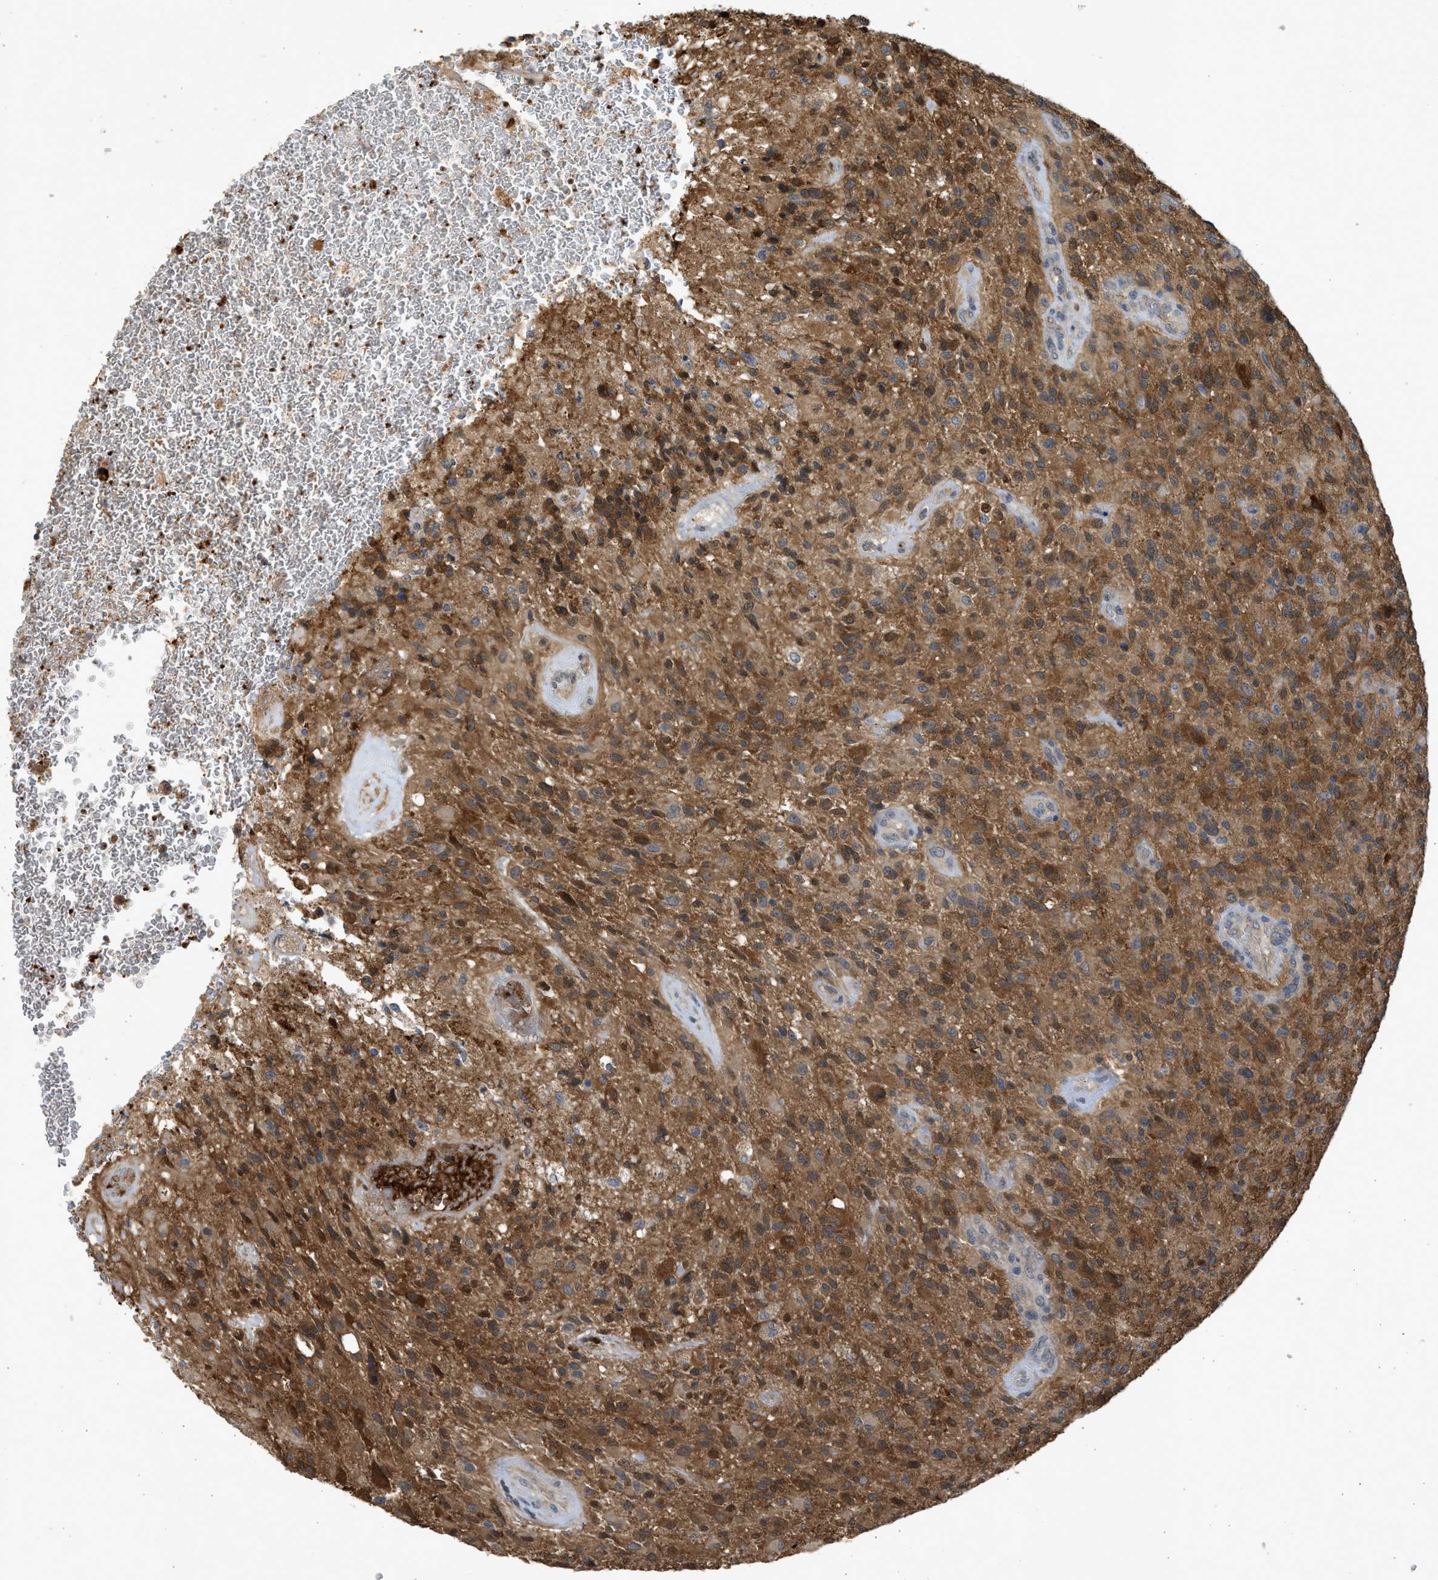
{"staining": {"intensity": "moderate", "quantity": ">75%", "location": "cytoplasmic/membranous"}, "tissue": "glioma", "cell_type": "Tumor cells", "image_type": "cancer", "snomed": [{"axis": "morphology", "description": "Glioma, malignant, High grade"}, {"axis": "topography", "description": "Brain"}], "caption": "The image exhibits a brown stain indicating the presence of a protein in the cytoplasmic/membranous of tumor cells in glioma. (Stains: DAB in brown, nuclei in blue, Microscopy: brightfield microscopy at high magnification).", "gene": "MAPK7", "patient": {"sex": "male", "age": 71}}